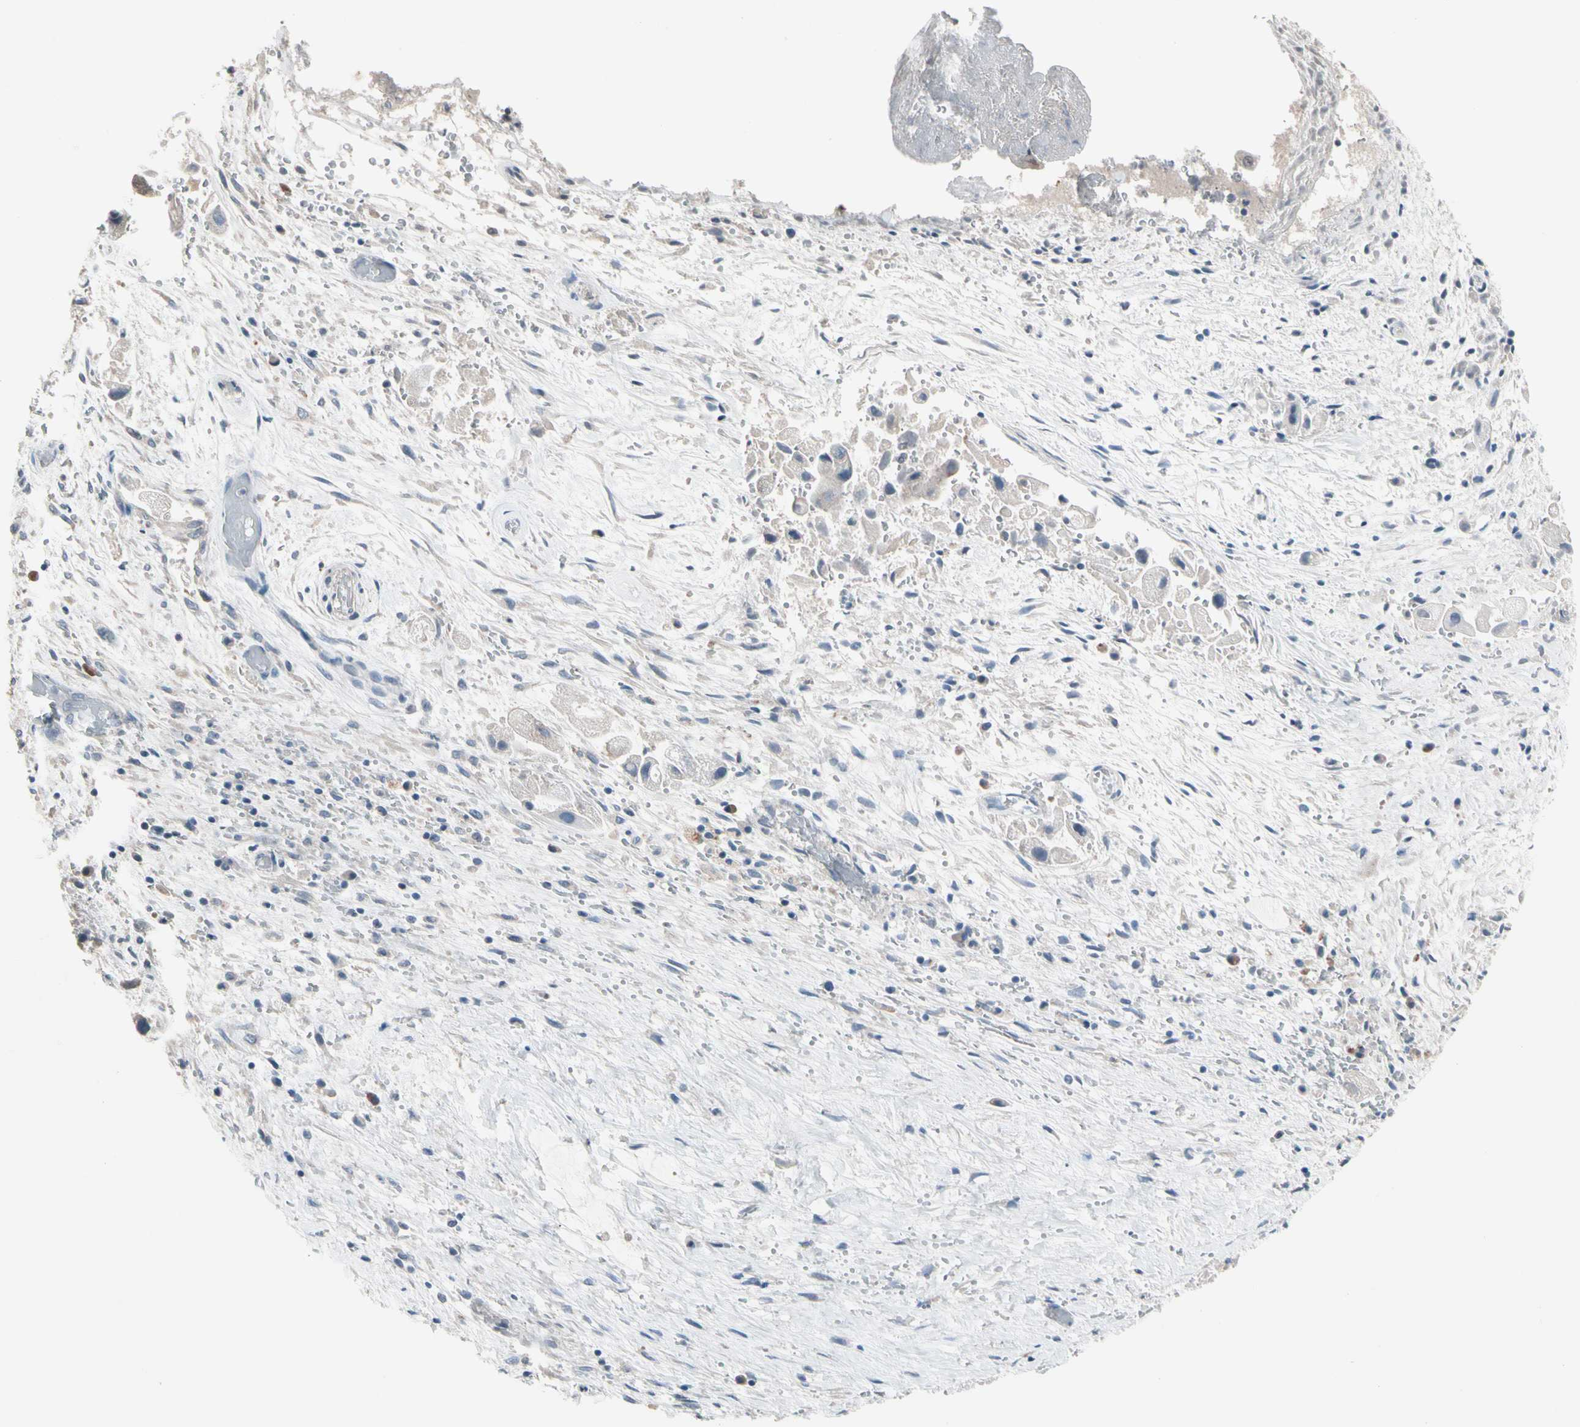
{"staining": {"intensity": "negative", "quantity": "none", "location": "none"}, "tissue": "liver cancer", "cell_type": "Tumor cells", "image_type": "cancer", "snomed": [{"axis": "morphology", "description": "Normal tissue, NOS"}, {"axis": "morphology", "description": "Cholangiocarcinoma"}, {"axis": "topography", "description": "Liver"}, {"axis": "topography", "description": "Peripheral nerve tissue"}], "caption": "Tumor cells show no significant positivity in cholangiocarcinoma (liver). (Immunohistochemistry, brightfield microscopy, high magnification).", "gene": "SV2A", "patient": {"sex": "male", "age": 50}}